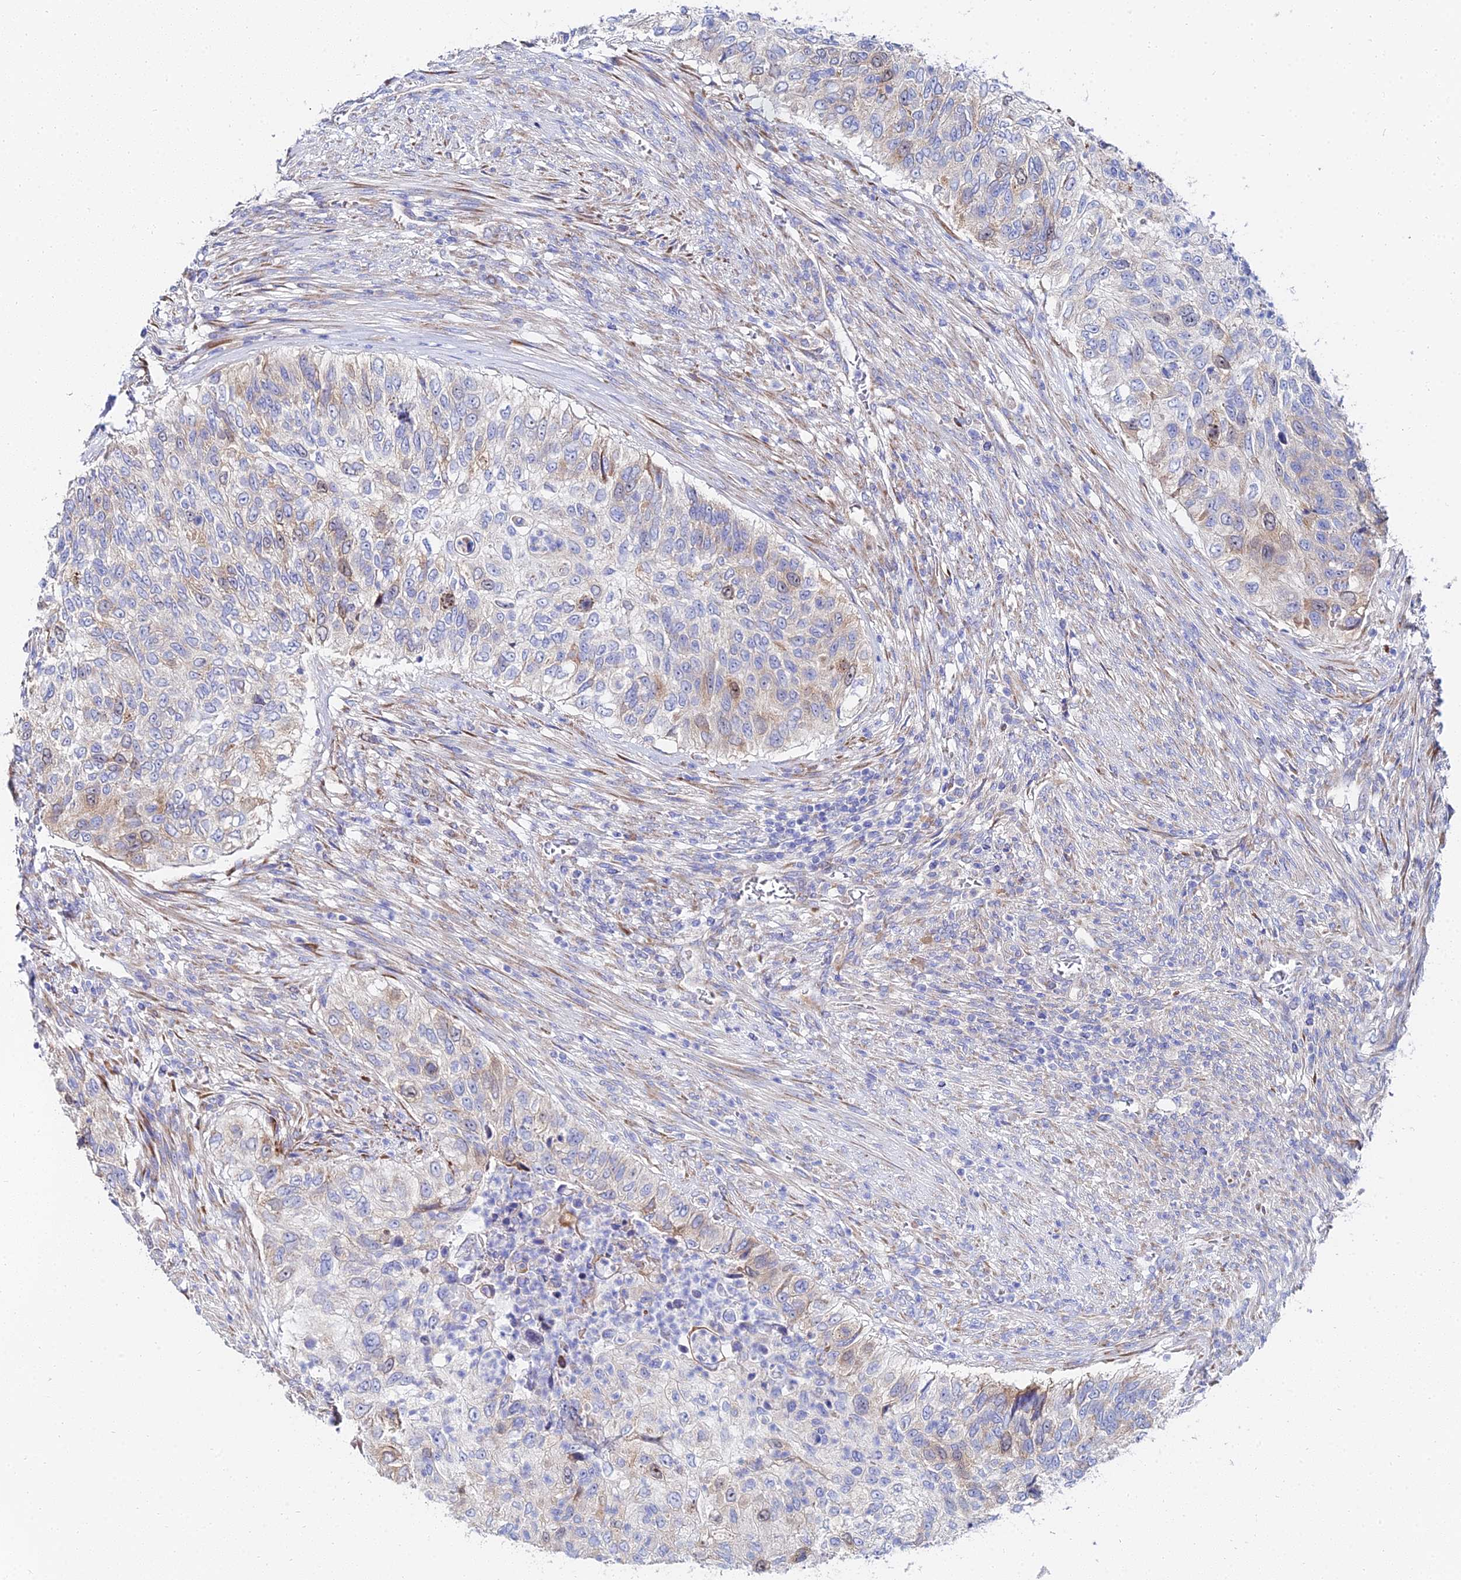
{"staining": {"intensity": "weak", "quantity": "<25%", "location": "cytoplasmic/membranous"}, "tissue": "urothelial cancer", "cell_type": "Tumor cells", "image_type": "cancer", "snomed": [{"axis": "morphology", "description": "Urothelial carcinoma, High grade"}, {"axis": "topography", "description": "Urinary bladder"}], "caption": "A micrograph of human urothelial carcinoma (high-grade) is negative for staining in tumor cells. Brightfield microscopy of IHC stained with DAB (brown) and hematoxylin (blue), captured at high magnification.", "gene": "PTTG1", "patient": {"sex": "female", "age": 60}}